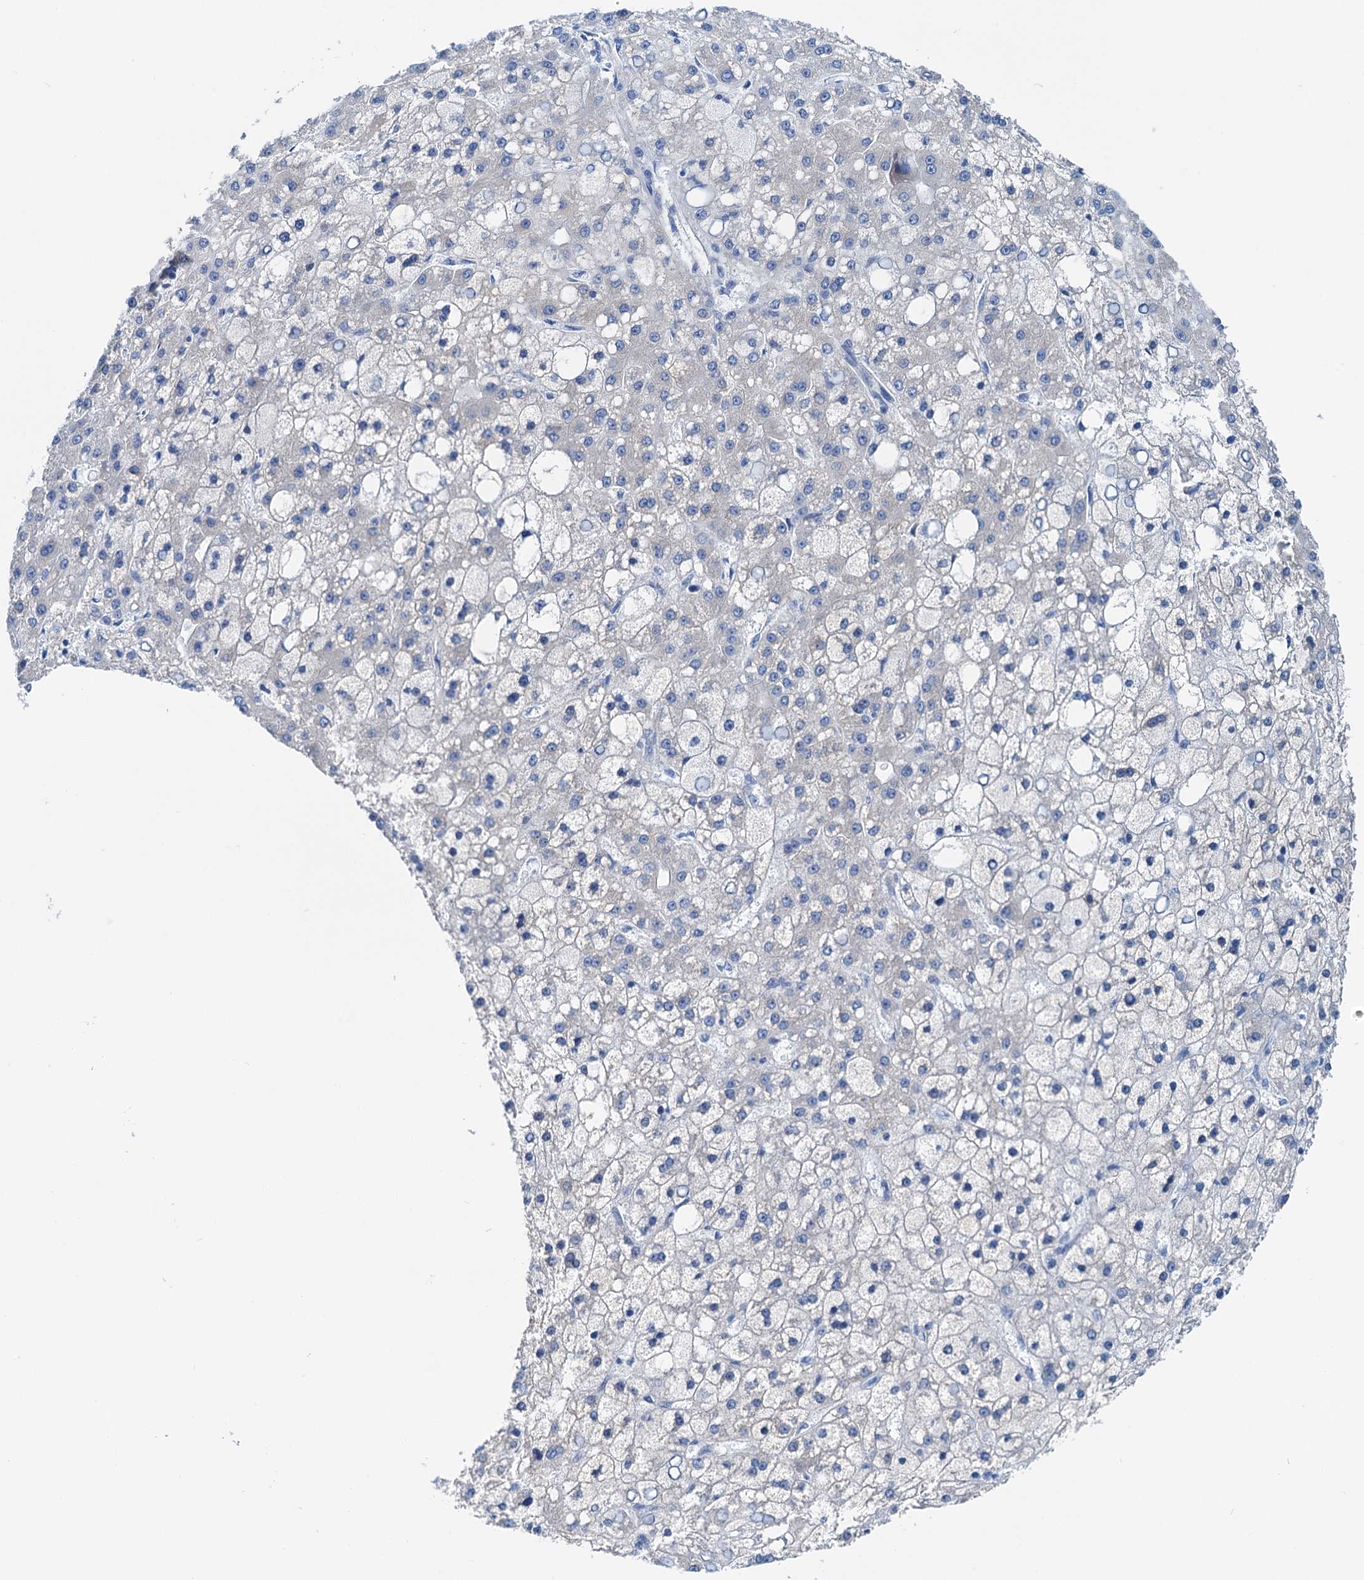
{"staining": {"intensity": "negative", "quantity": "none", "location": "none"}, "tissue": "liver cancer", "cell_type": "Tumor cells", "image_type": "cancer", "snomed": [{"axis": "morphology", "description": "Carcinoma, Hepatocellular, NOS"}, {"axis": "topography", "description": "Liver"}], "caption": "Liver hepatocellular carcinoma stained for a protein using immunohistochemistry (IHC) shows no expression tumor cells.", "gene": "KNDC1", "patient": {"sex": "male", "age": 67}}